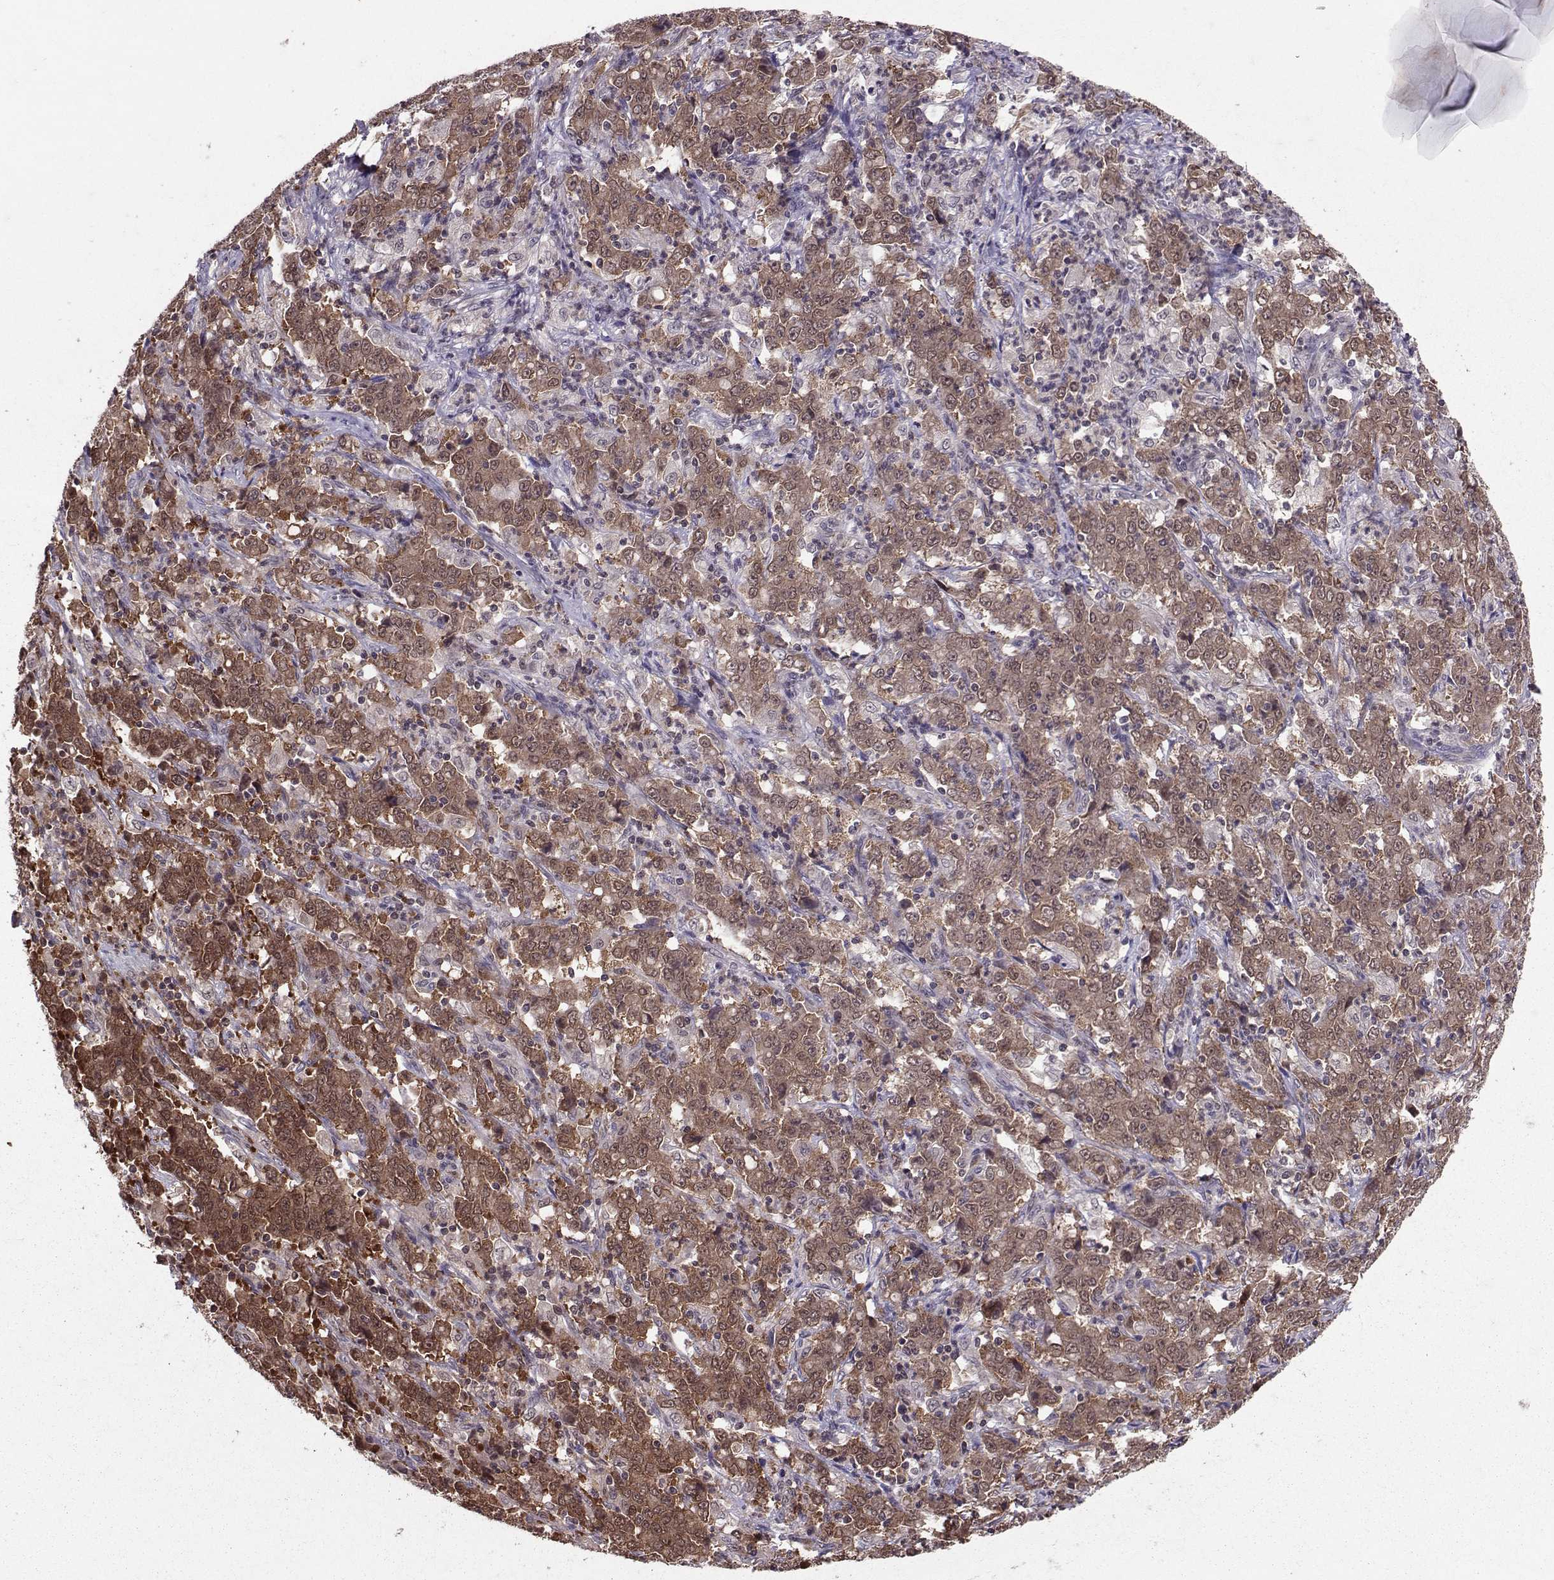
{"staining": {"intensity": "moderate", "quantity": ">75%", "location": "cytoplasmic/membranous,nuclear"}, "tissue": "stomach cancer", "cell_type": "Tumor cells", "image_type": "cancer", "snomed": [{"axis": "morphology", "description": "Adenocarcinoma, NOS"}, {"axis": "topography", "description": "Stomach, lower"}], "caption": "High-power microscopy captured an immunohistochemistry (IHC) histopathology image of adenocarcinoma (stomach), revealing moderate cytoplasmic/membranous and nuclear positivity in about >75% of tumor cells.", "gene": "PPP2R2A", "patient": {"sex": "female", "age": 71}}